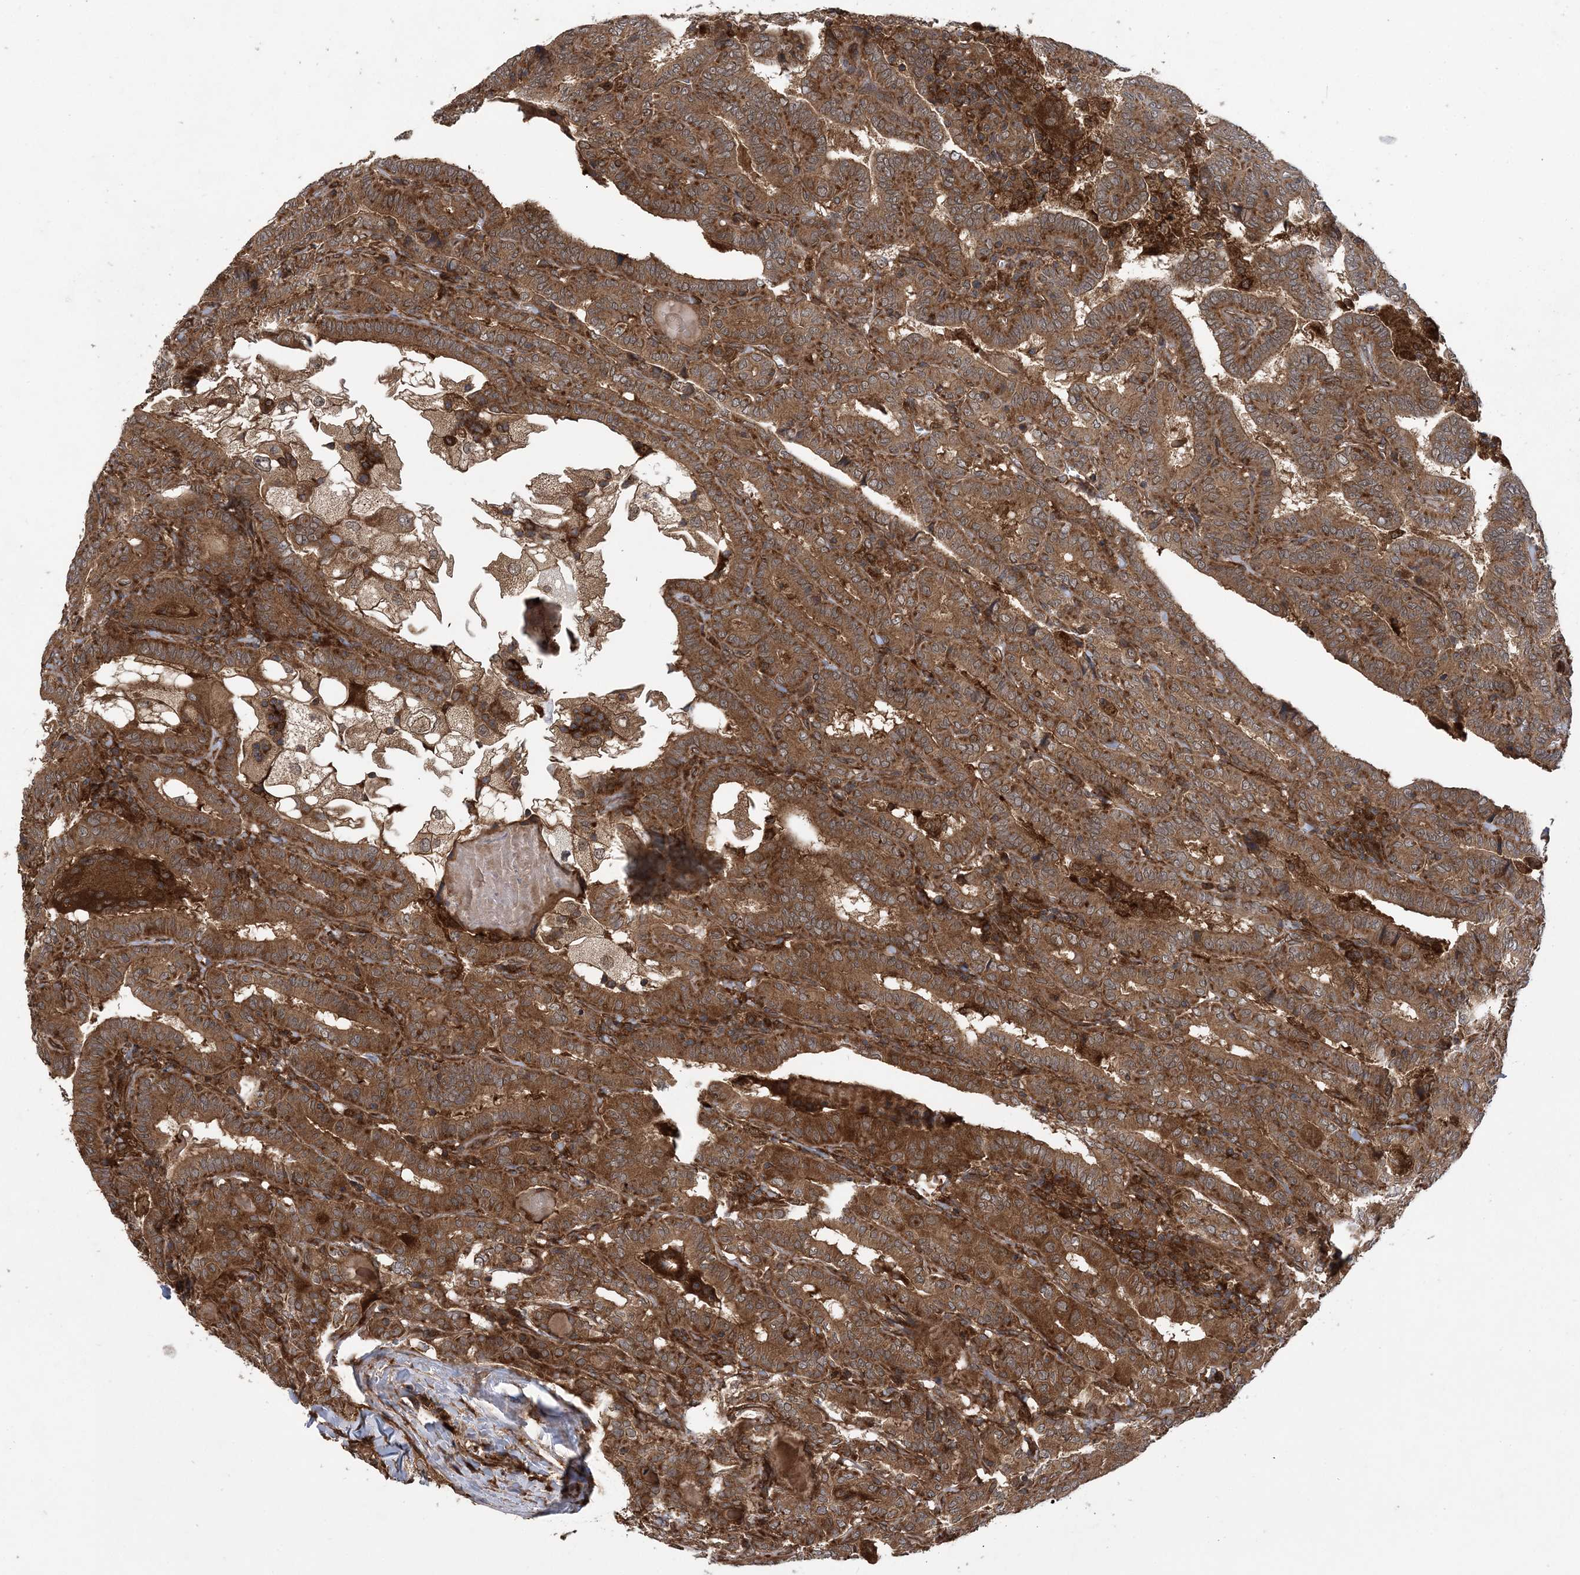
{"staining": {"intensity": "strong", "quantity": ">75%", "location": "cytoplasmic/membranous"}, "tissue": "thyroid cancer", "cell_type": "Tumor cells", "image_type": "cancer", "snomed": [{"axis": "morphology", "description": "Papillary adenocarcinoma, NOS"}, {"axis": "topography", "description": "Thyroid gland"}], "caption": "High-power microscopy captured an IHC photomicrograph of thyroid cancer (papillary adenocarcinoma), revealing strong cytoplasmic/membranous expression in approximately >75% of tumor cells.", "gene": "ATG3", "patient": {"sex": "female", "age": 72}}